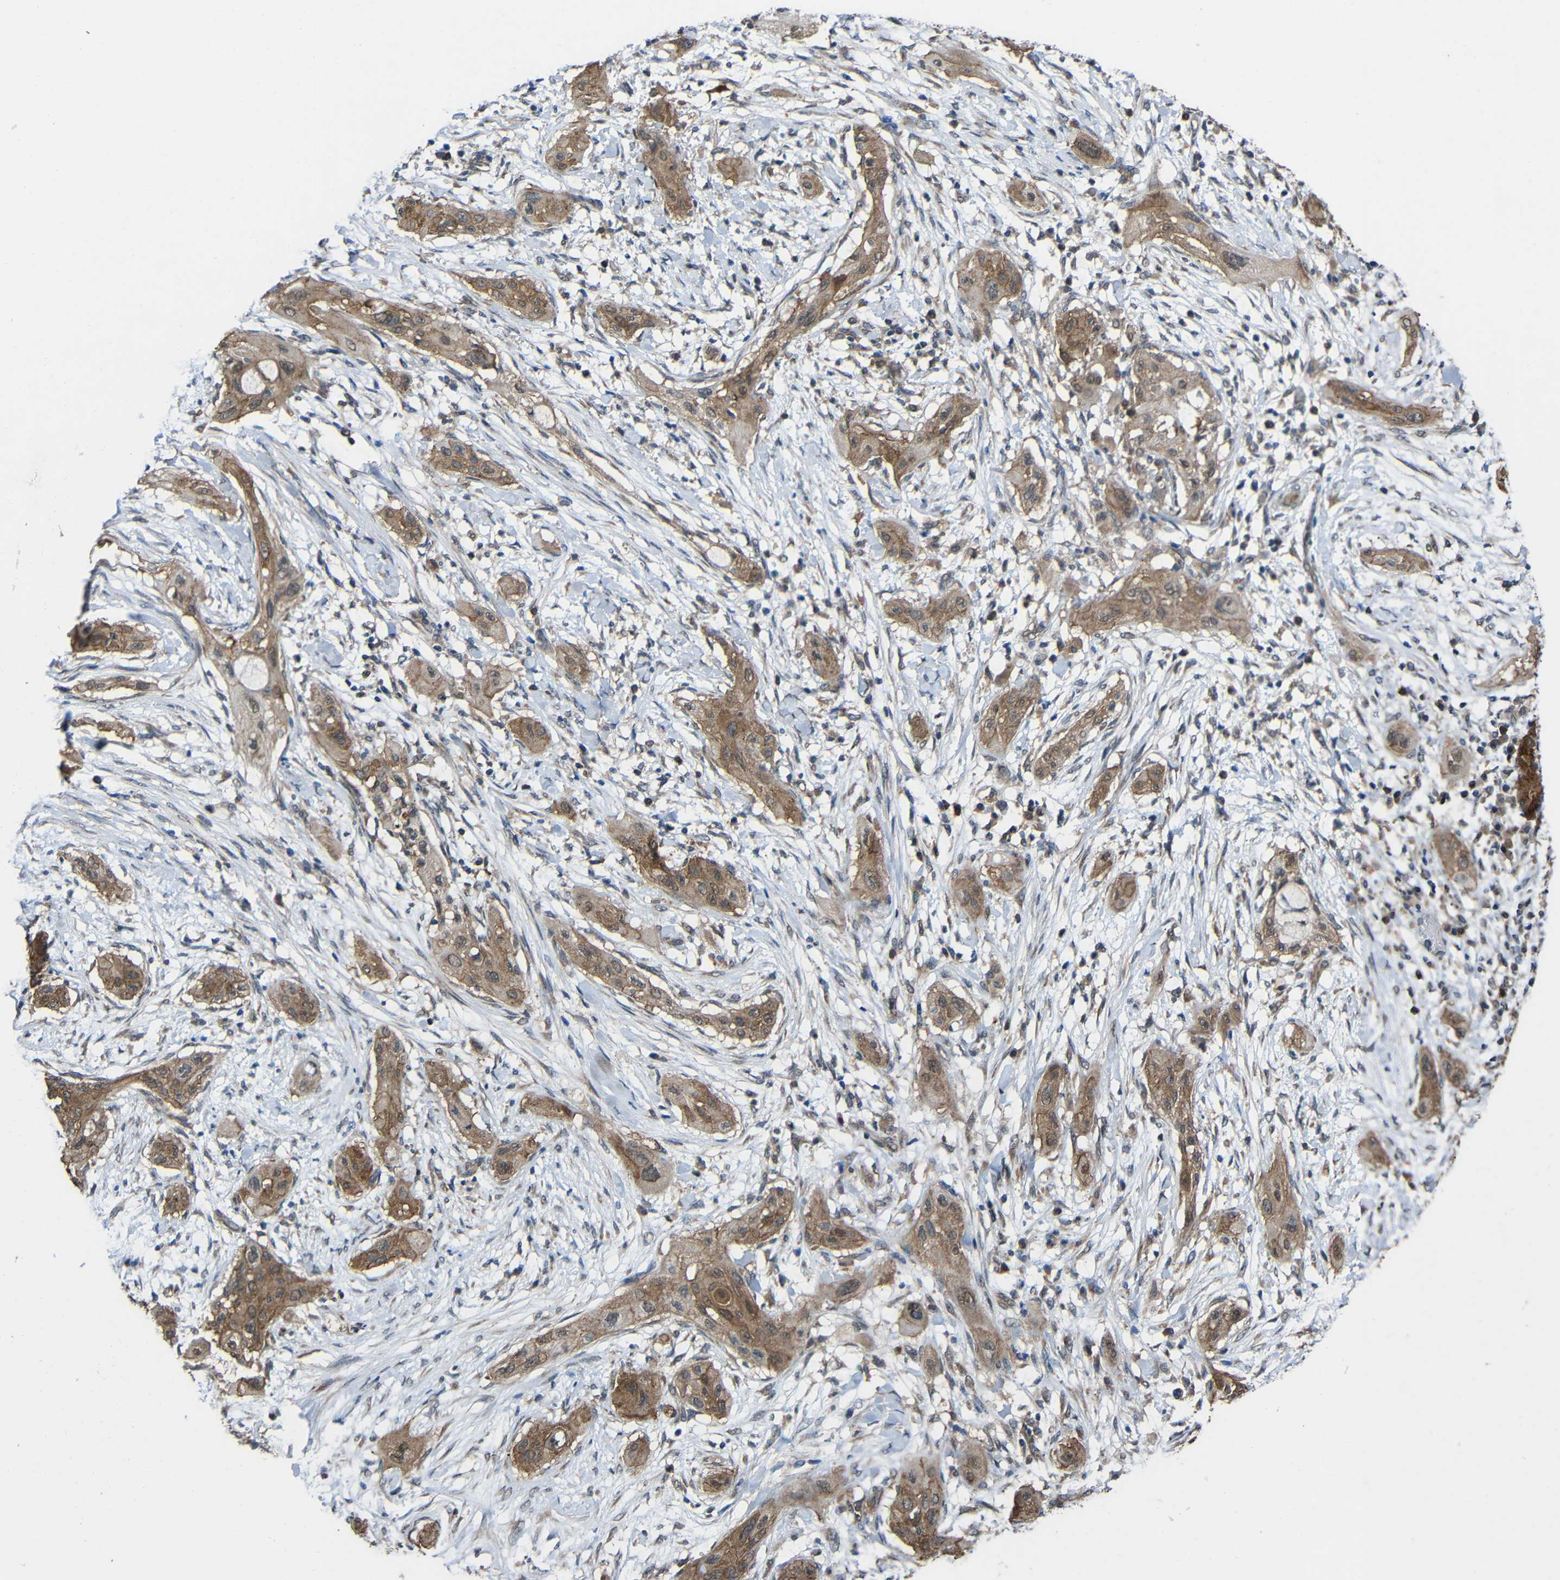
{"staining": {"intensity": "moderate", "quantity": ">75%", "location": "cytoplasmic/membranous"}, "tissue": "lung cancer", "cell_type": "Tumor cells", "image_type": "cancer", "snomed": [{"axis": "morphology", "description": "Squamous cell carcinoma, NOS"}, {"axis": "topography", "description": "Lung"}], "caption": "Lung cancer (squamous cell carcinoma) stained with DAB immunohistochemistry demonstrates medium levels of moderate cytoplasmic/membranous positivity in approximately >75% of tumor cells.", "gene": "CHST9", "patient": {"sex": "female", "age": 47}}